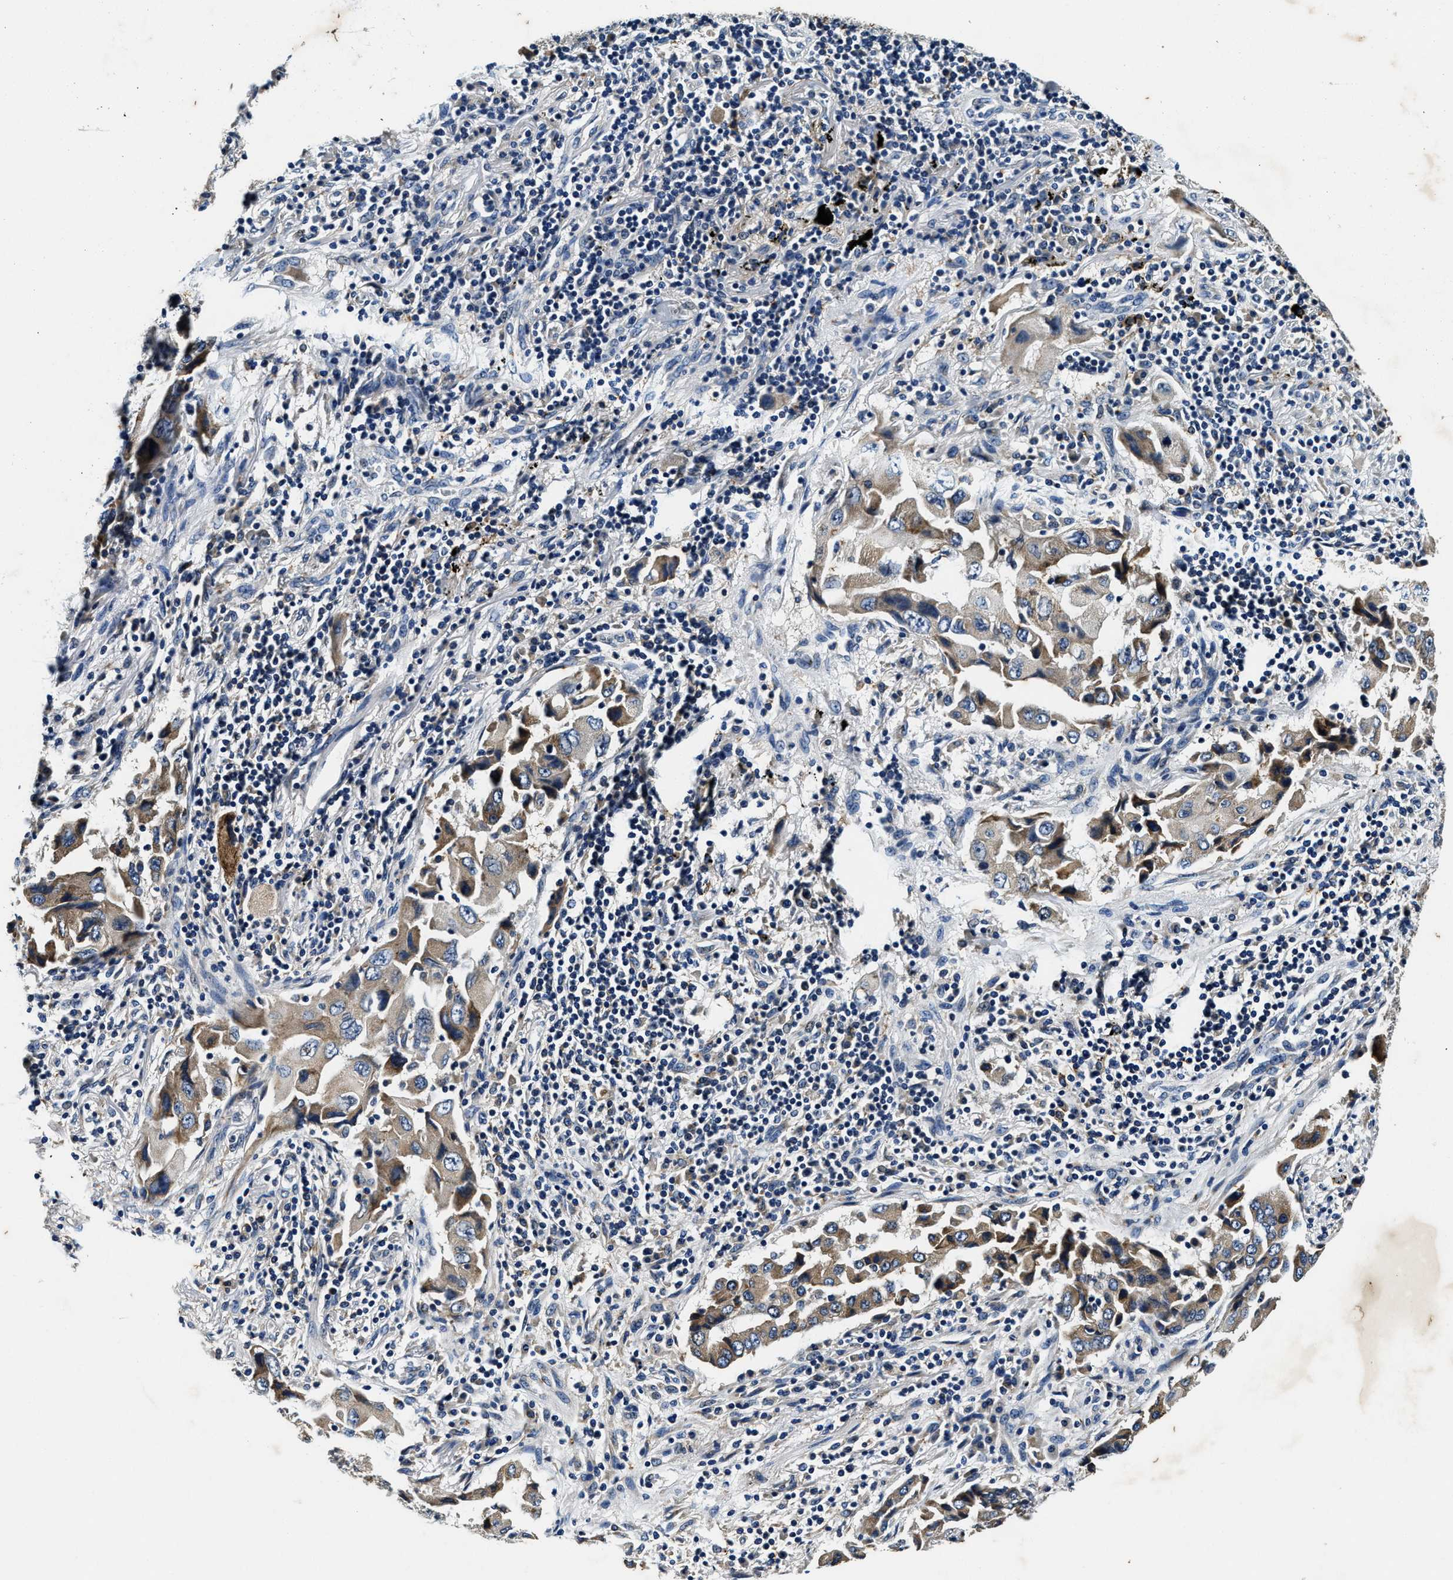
{"staining": {"intensity": "weak", "quantity": ">75%", "location": "cytoplasmic/membranous"}, "tissue": "lung cancer", "cell_type": "Tumor cells", "image_type": "cancer", "snomed": [{"axis": "morphology", "description": "Adenocarcinoma, NOS"}, {"axis": "topography", "description": "Lung"}], "caption": "High-magnification brightfield microscopy of lung cancer (adenocarcinoma) stained with DAB (3,3'-diaminobenzidine) (brown) and counterstained with hematoxylin (blue). tumor cells exhibit weak cytoplasmic/membranous staining is seen in about>75% of cells. (DAB (3,3'-diaminobenzidine) = brown stain, brightfield microscopy at high magnification).", "gene": "PI4KB", "patient": {"sex": "female", "age": 65}}